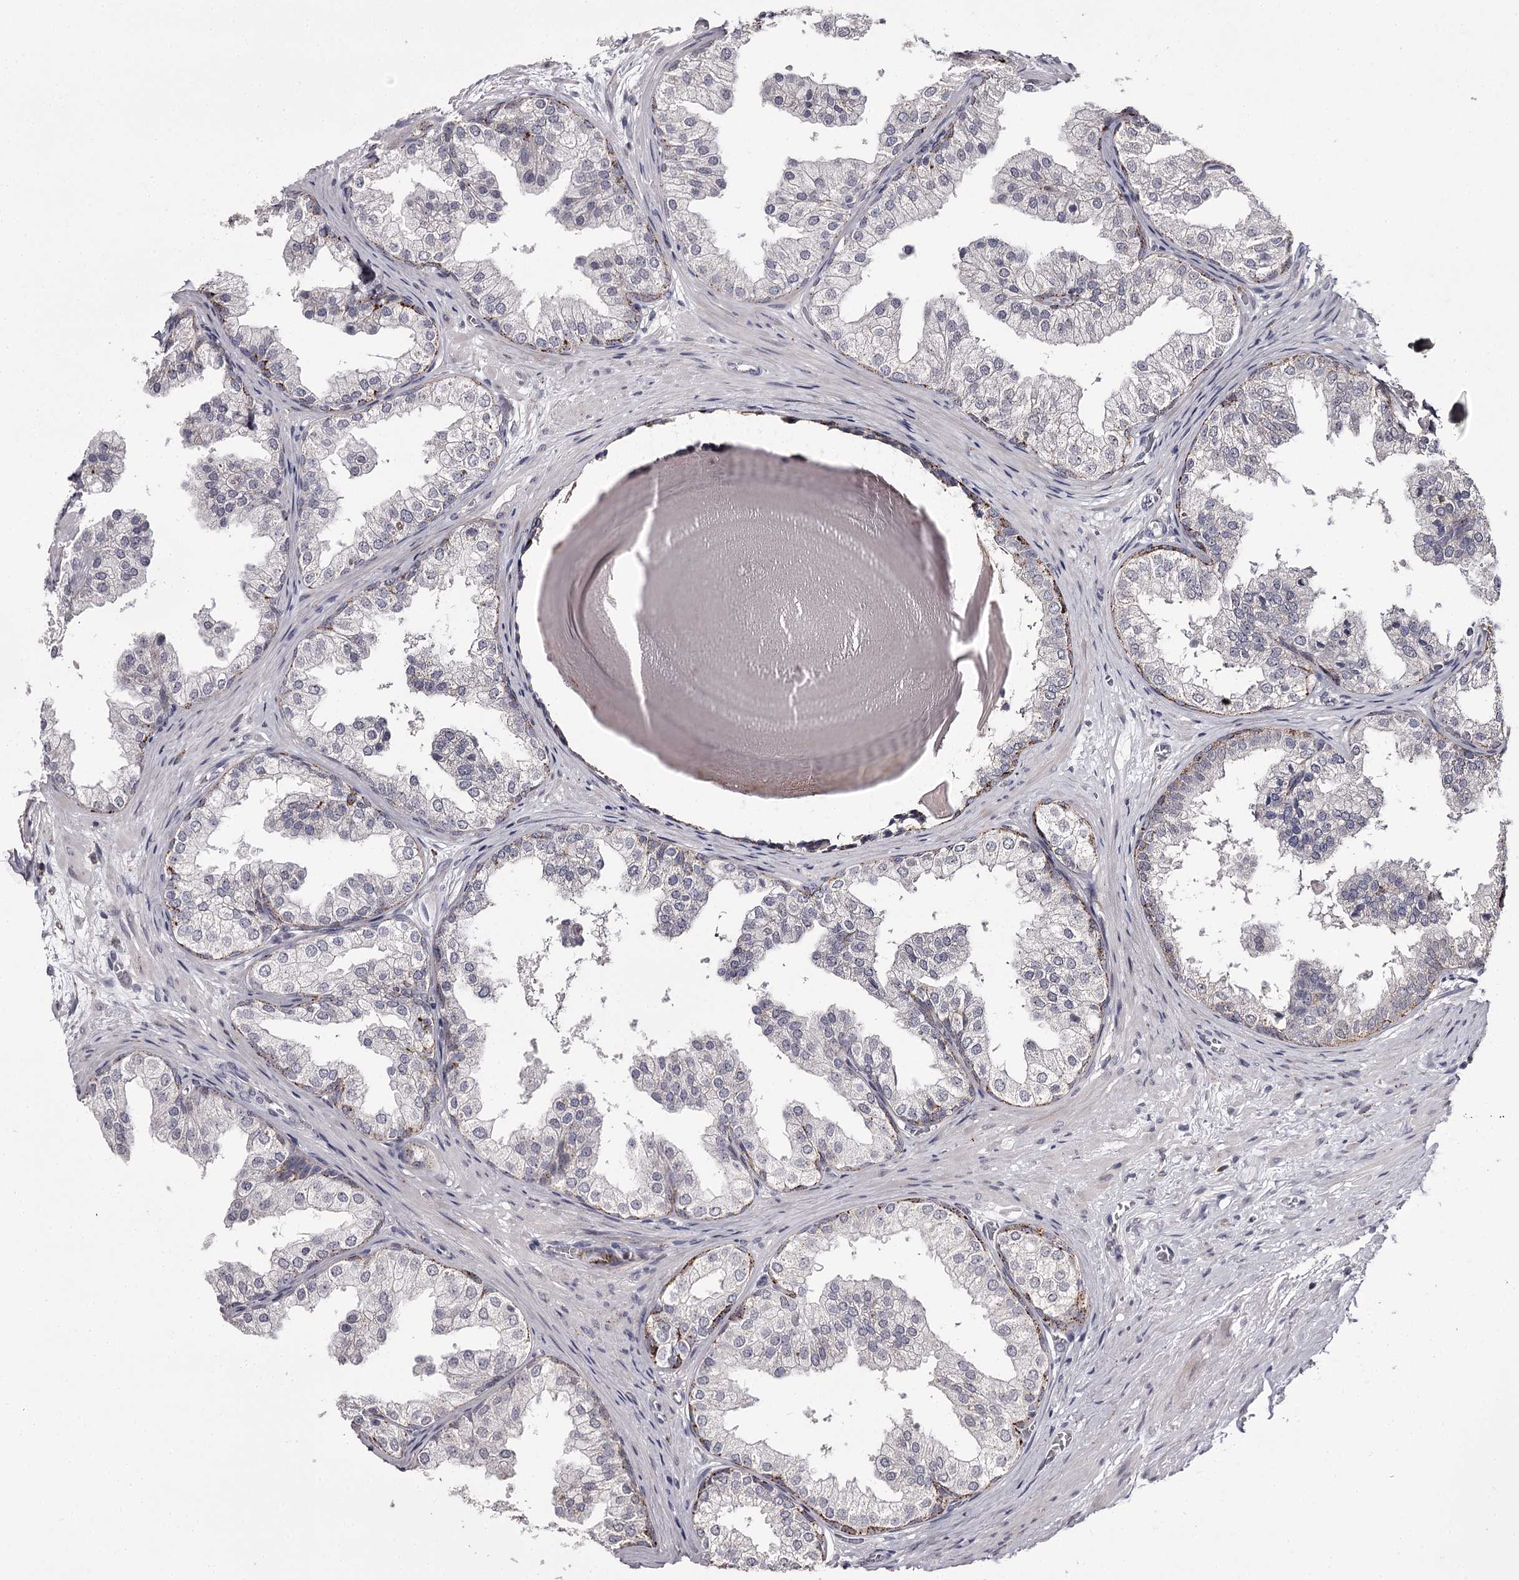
{"staining": {"intensity": "moderate", "quantity": "<25%", "location": "cytoplasmic/membranous"}, "tissue": "prostate", "cell_type": "Glandular cells", "image_type": "normal", "snomed": [{"axis": "morphology", "description": "Normal tissue, NOS"}, {"axis": "topography", "description": "Prostate"}], "caption": "Immunohistochemistry (IHC) staining of normal prostate, which reveals low levels of moderate cytoplasmic/membranous positivity in approximately <25% of glandular cells indicating moderate cytoplasmic/membranous protein positivity. The staining was performed using DAB (brown) for protein detection and nuclei were counterstained in hematoxylin (blue).", "gene": "SLC32A1", "patient": {"sex": "male", "age": 48}}